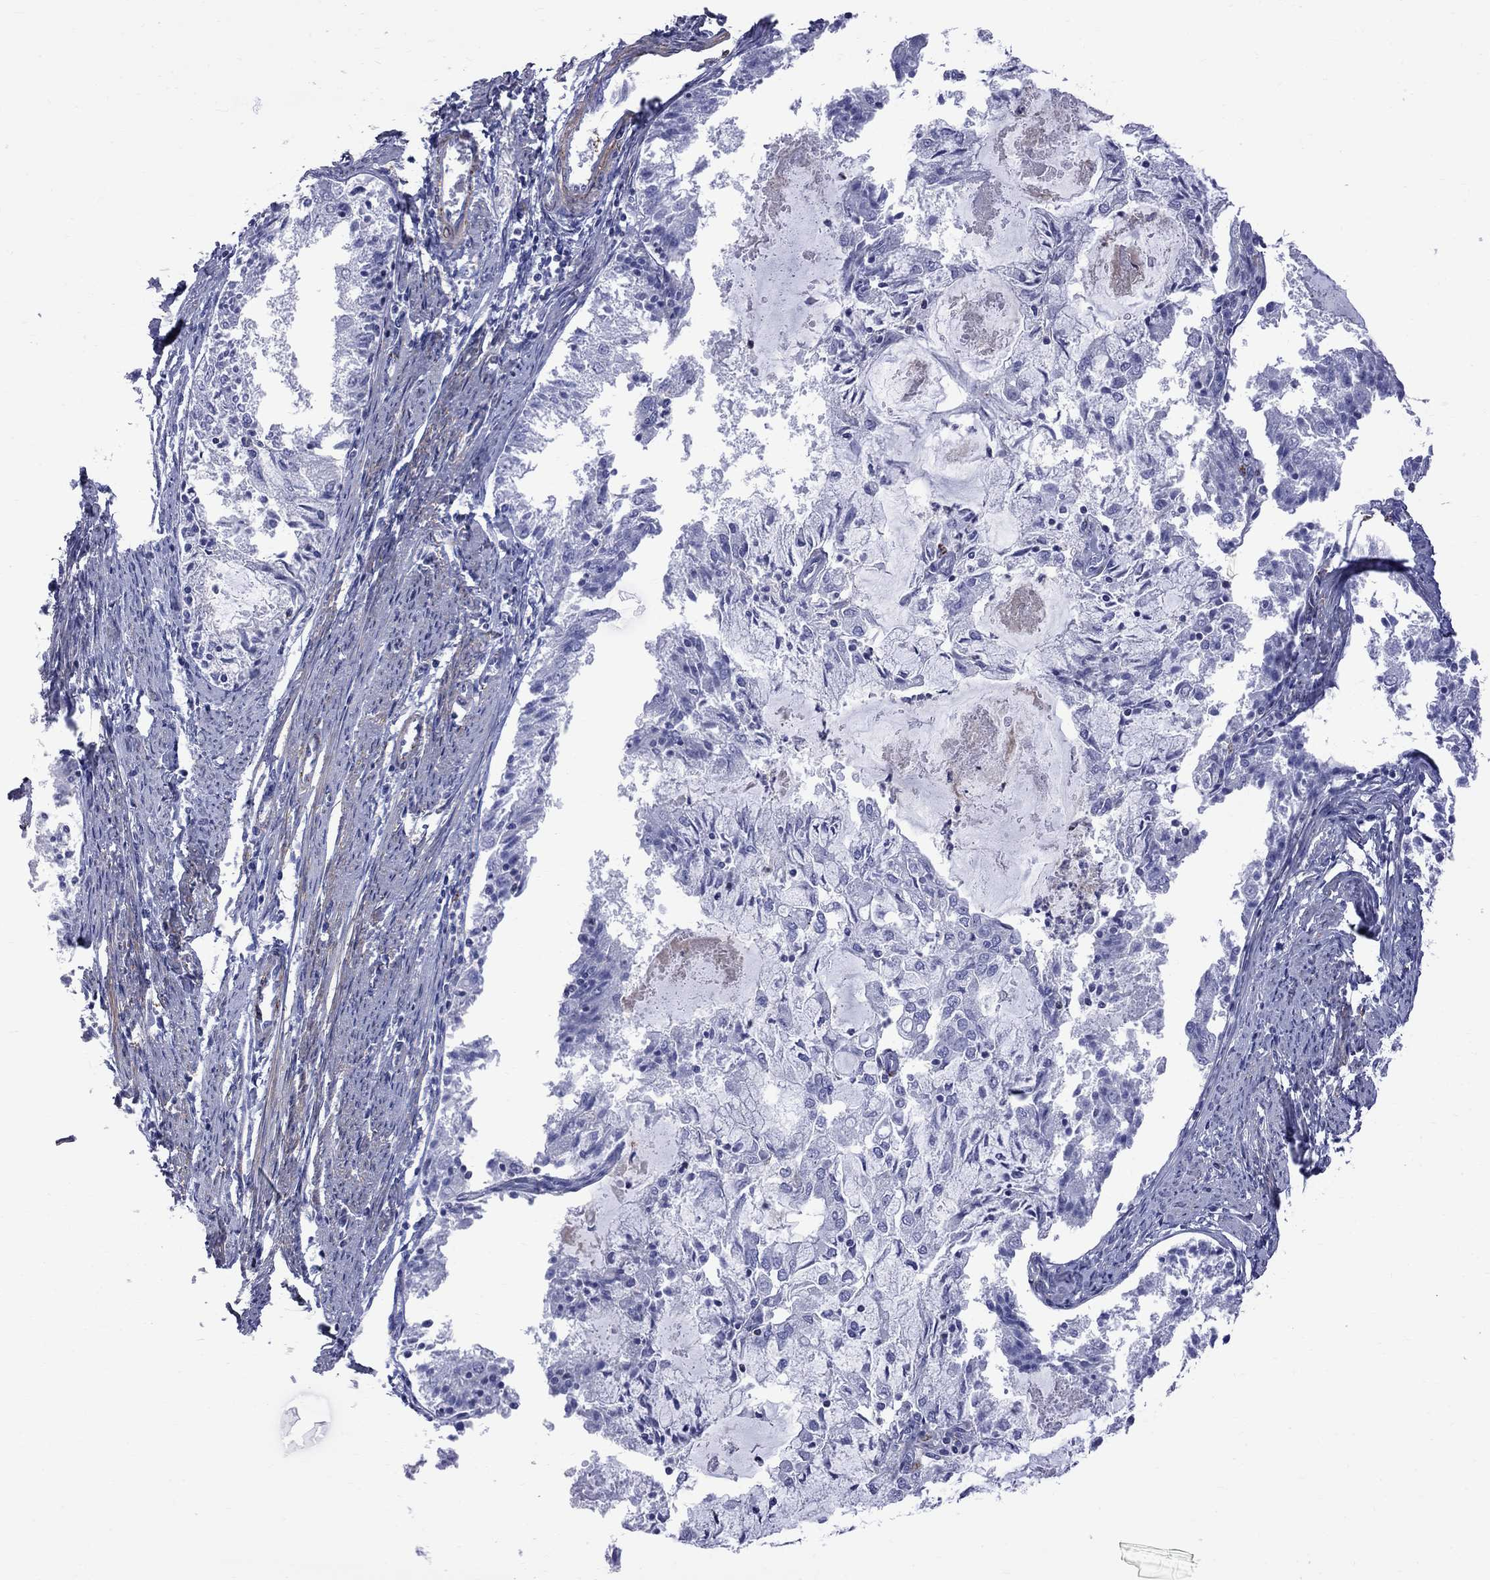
{"staining": {"intensity": "negative", "quantity": "none", "location": "none"}, "tissue": "endometrial cancer", "cell_type": "Tumor cells", "image_type": "cancer", "snomed": [{"axis": "morphology", "description": "Adenocarcinoma, NOS"}, {"axis": "topography", "description": "Endometrium"}], "caption": "Tumor cells are negative for brown protein staining in endometrial cancer (adenocarcinoma).", "gene": "S100A3", "patient": {"sex": "female", "age": 57}}